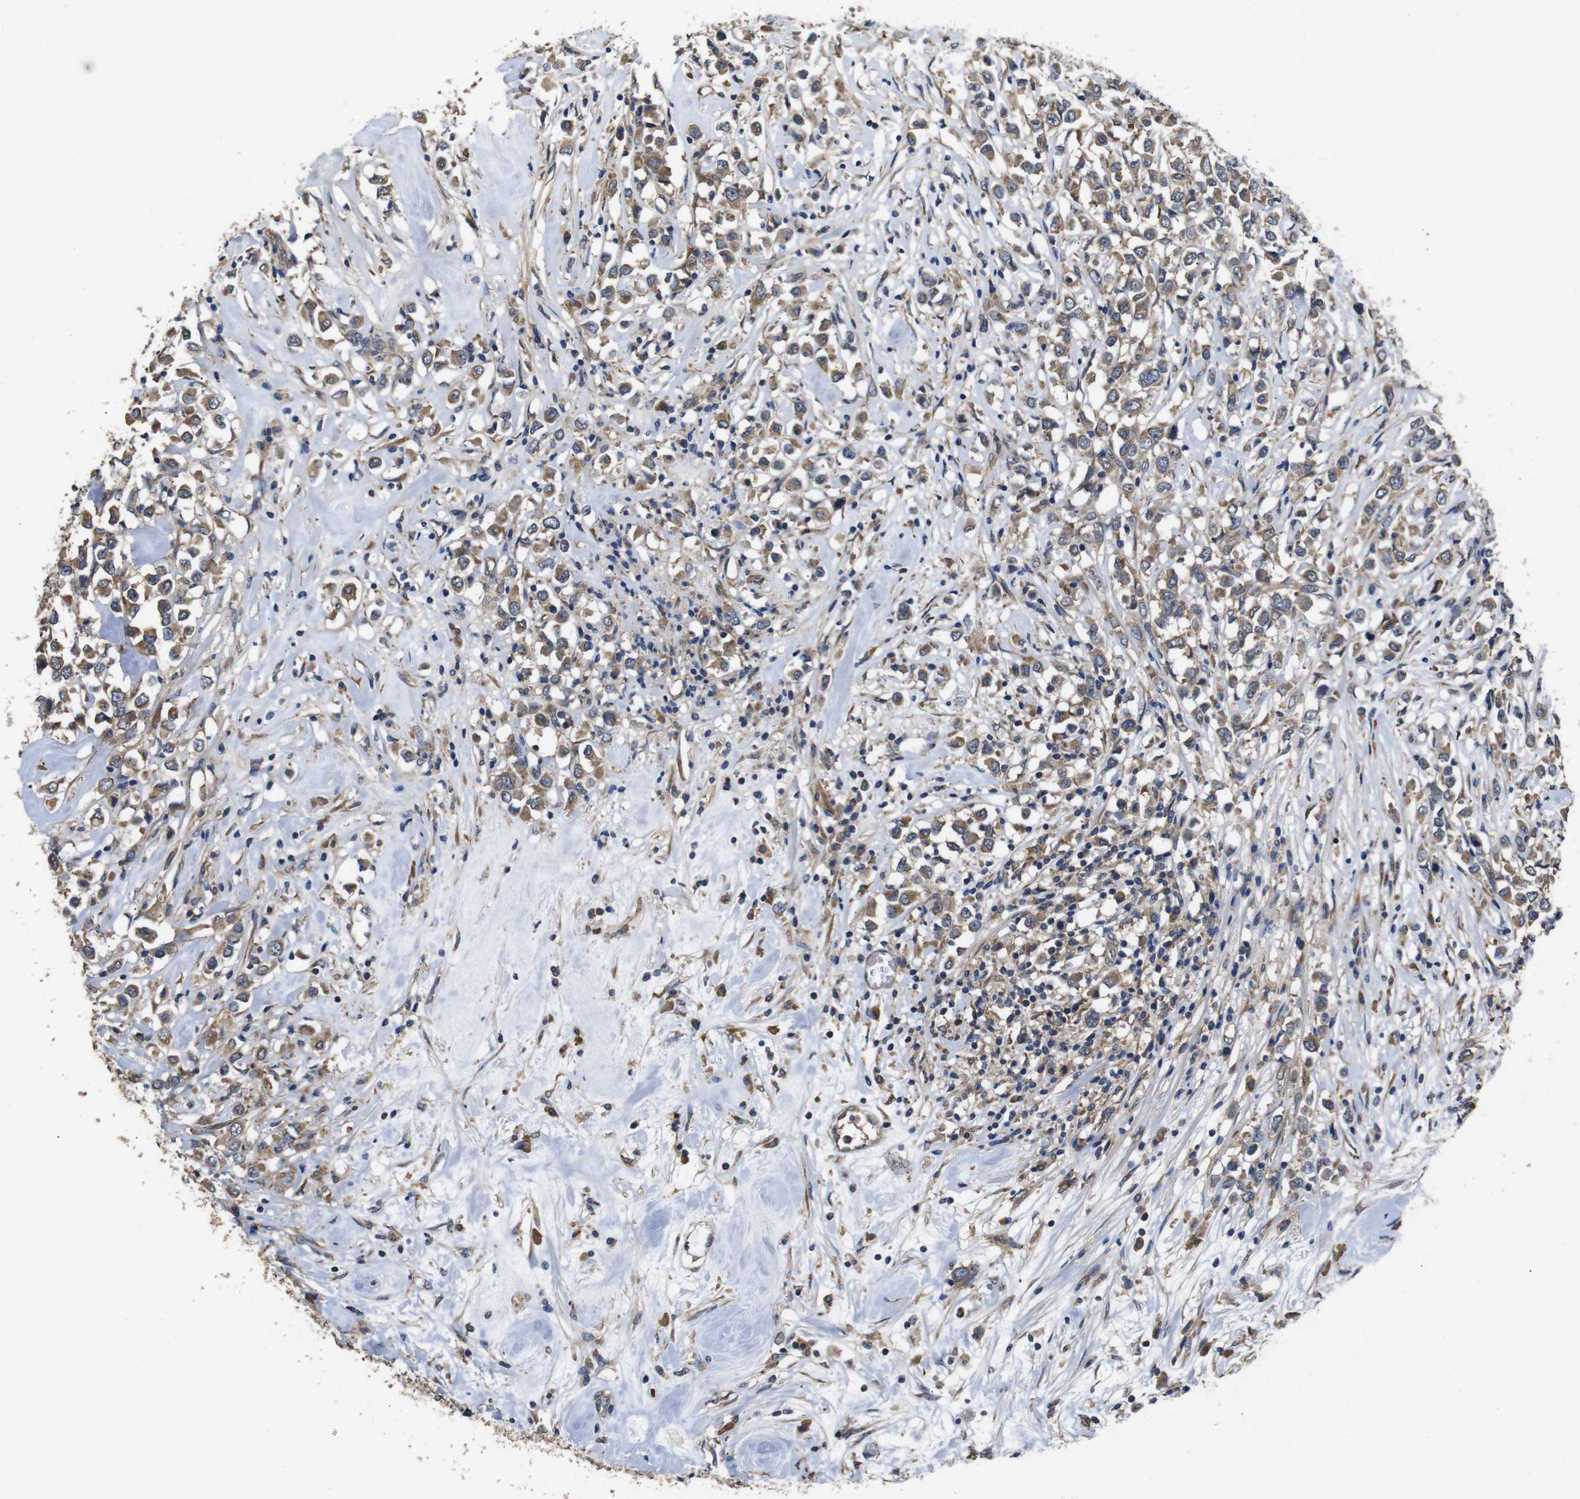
{"staining": {"intensity": "moderate", "quantity": ">75%", "location": "cytoplasmic/membranous"}, "tissue": "breast cancer", "cell_type": "Tumor cells", "image_type": "cancer", "snomed": [{"axis": "morphology", "description": "Duct carcinoma"}, {"axis": "topography", "description": "Breast"}], "caption": "An immunohistochemistry histopathology image of tumor tissue is shown. Protein staining in brown labels moderate cytoplasmic/membranous positivity in breast invasive ductal carcinoma within tumor cells.", "gene": "BNIP3", "patient": {"sex": "female", "age": 61}}